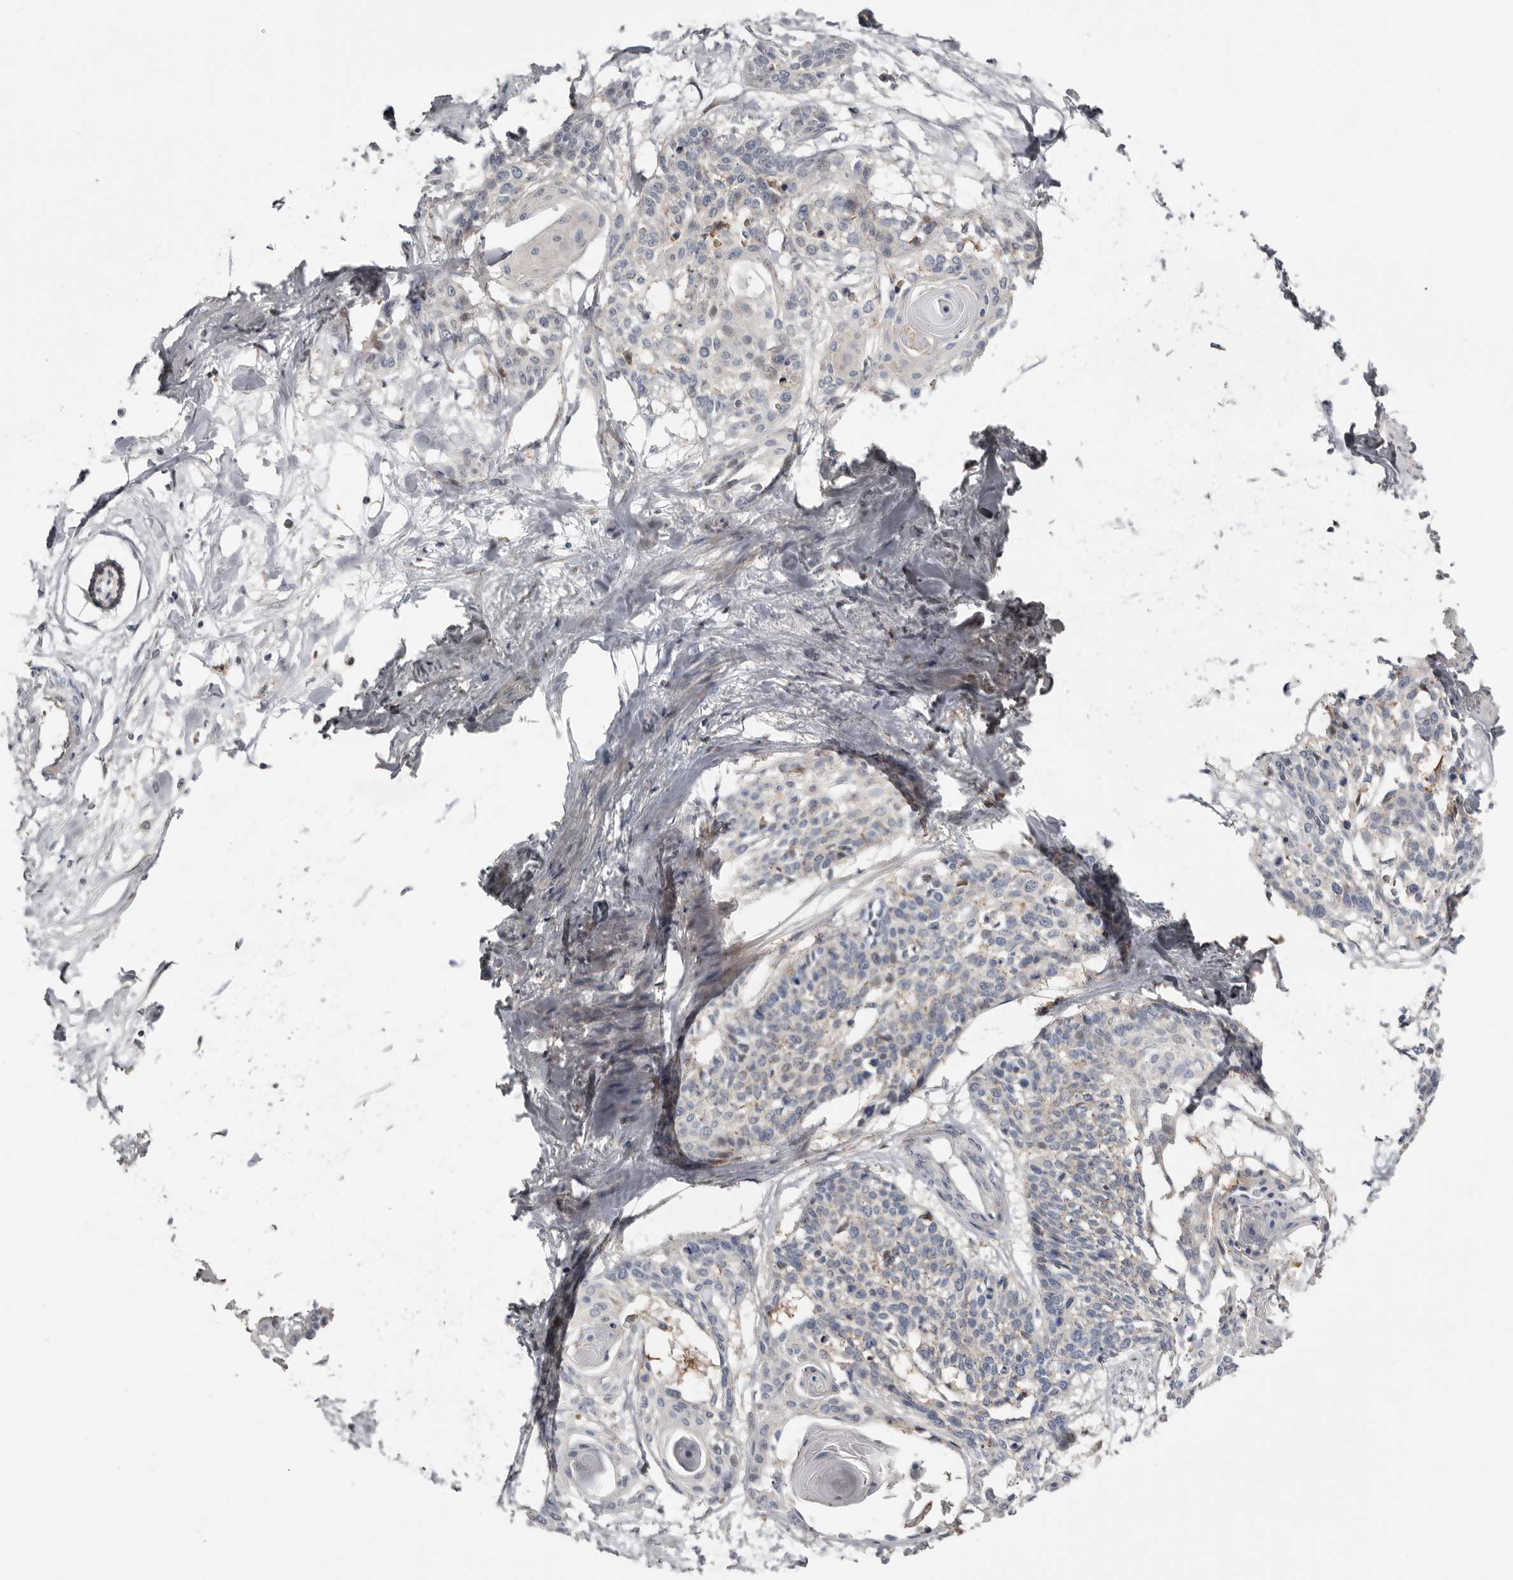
{"staining": {"intensity": "negative", "quantity": "none", "location": "none"}, "tissue": "cervical cancer", "cell_type": "Tumor cells", "image_type": "cancer", "snomed": [{"axis": "morphology", "description": "Squamous cell carcinoma, NOS"}, {"axis": "topography", "description": "Cervix"}], "caption": "This is a micrograph of immunohistochemistry staining of squamous cell carcinoma (cervical), which shows no staining in tumor cells. Nuclei are stained in blue.", "gene": "MSRB2", "patient": {"sex": "female", "age": 57}}